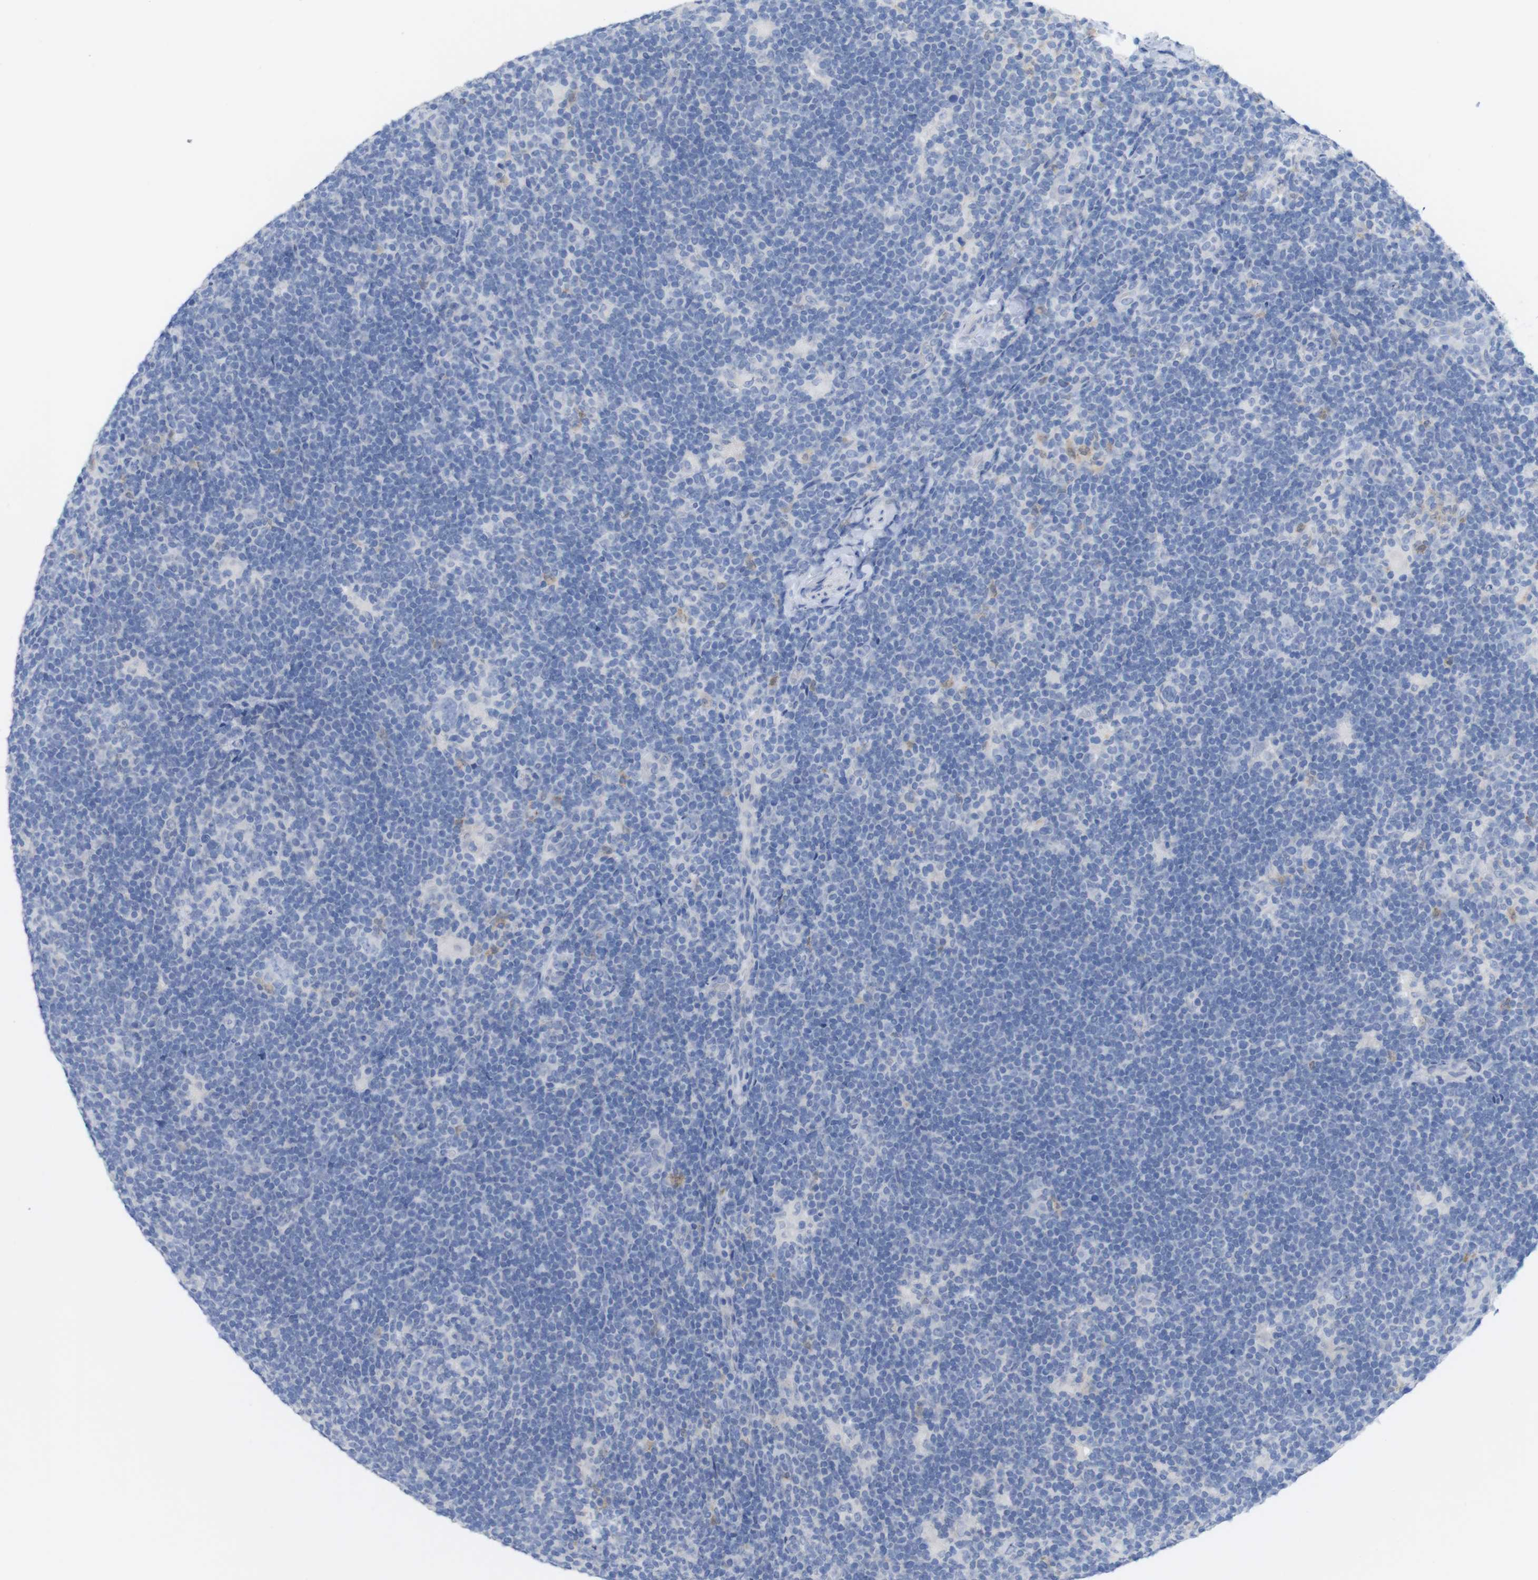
{"staining": {"intensity": "negative", "quantity": "none", "location": "none"}, "tissue": "lymphoma", "cell_type": "Tumor cells", "image_type": "cancer", "snomed": [{"axis": "morphology", "description": "Hodgkin's disease, NOS"}, {"axis": "topography", "description": "Lymph node"}], "caption": "Micrograph shows no protein positivity in tumor cells of lymphoma tissue.", "gene": "PNMA1", "patient": {"sex": "female", "age": 57}}